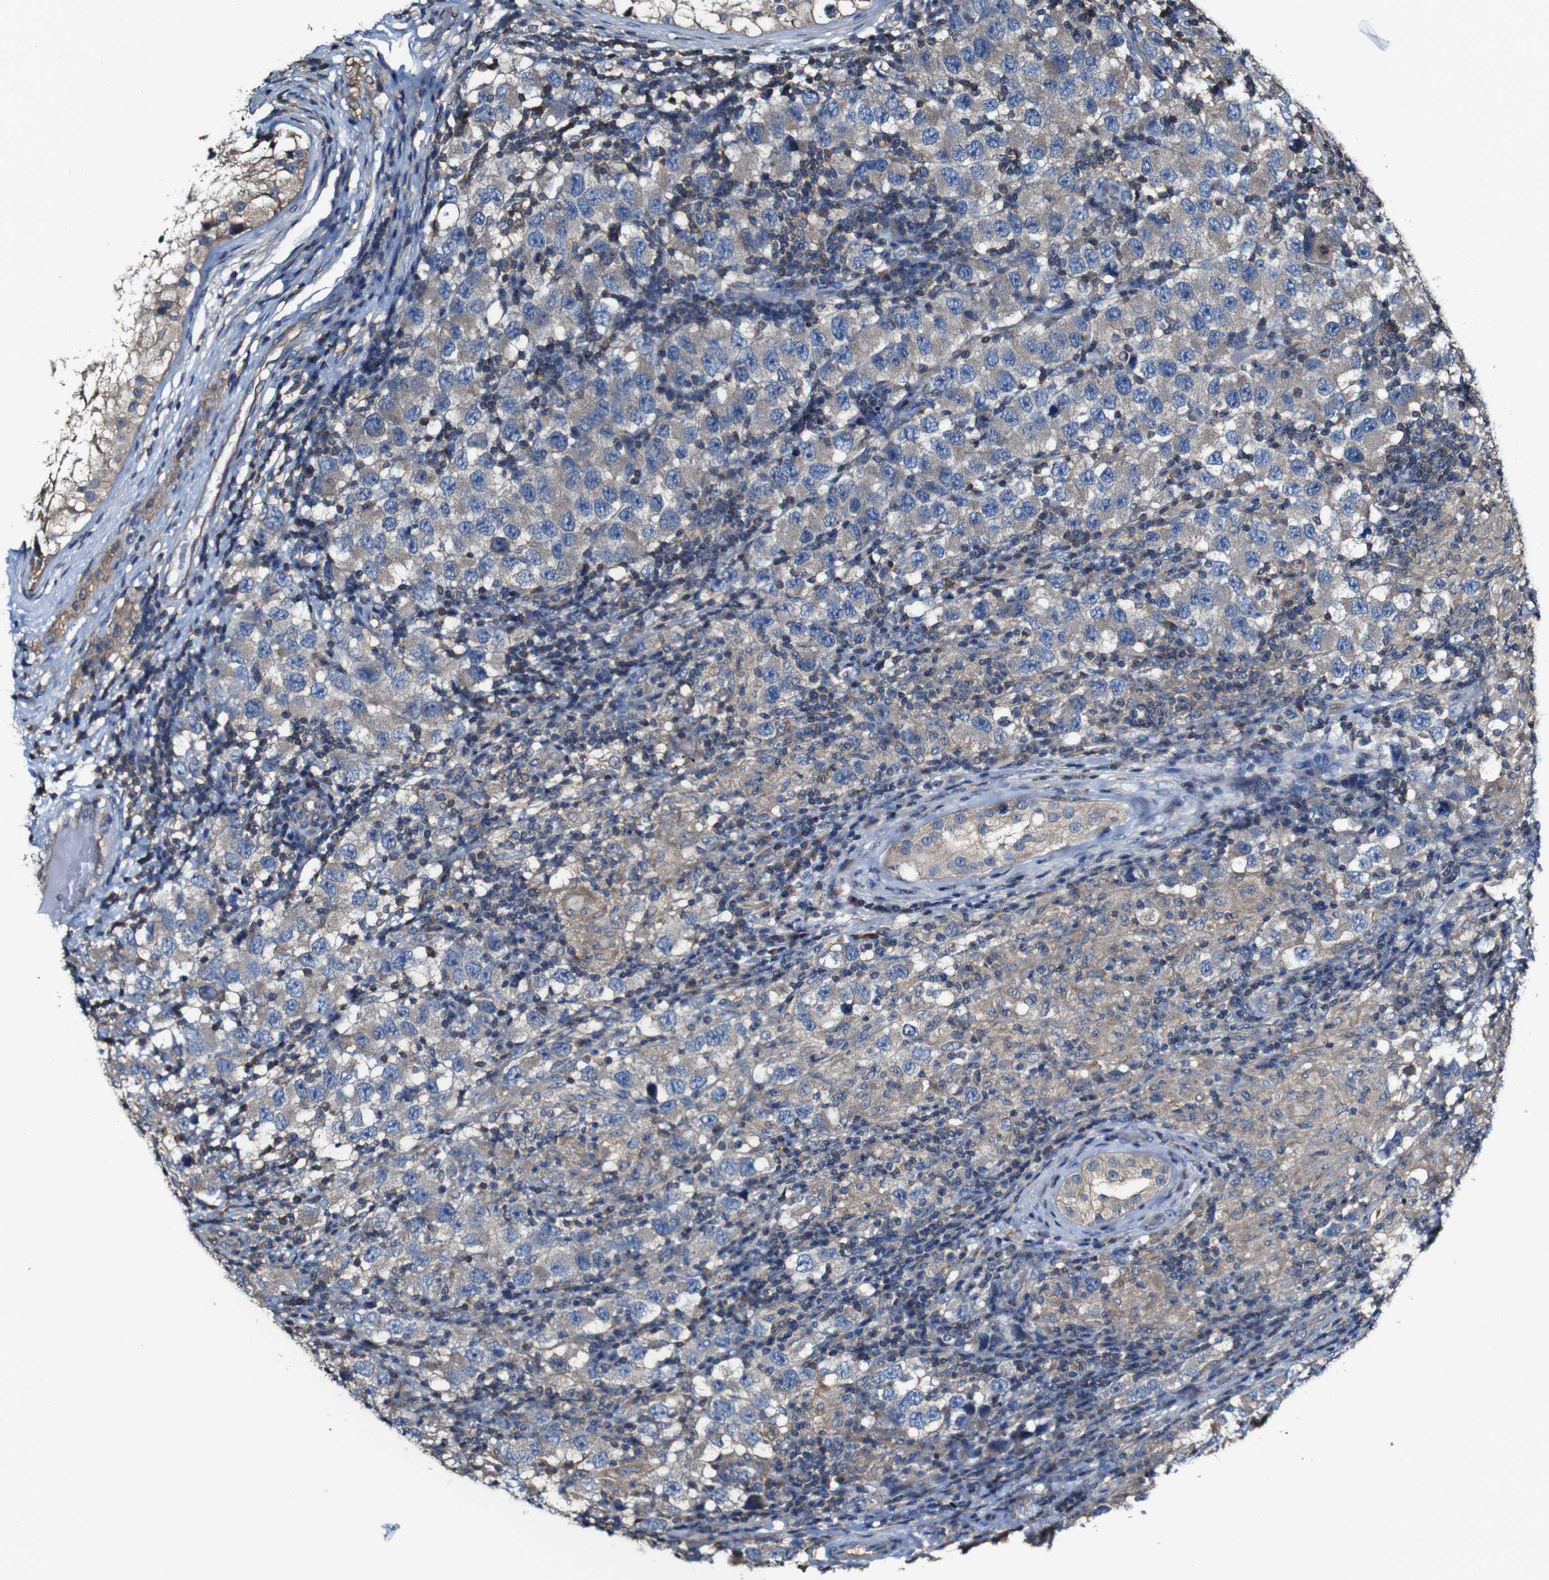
{"staining": {"intensity": "weak", "quantity": "<25%", "location": "cytoplasmic/membranous"}, "tissue": "testis cancer", "cell_type": "Tumor cells", "image_type": "cancer", "snomed": [{"axis": "morphology", "description": "Carcinoma, Embryonal, NOS"}, {"axis": "topography", "description": "Testis"}], "caption": "IHC image of neoplastic tissue: human testis embryonal carcinoma stained with DAB reveals no significant protein positivity in tumor cells.", "gene": "PTPRR", "patient": {"sex": "male", "age": 21}}